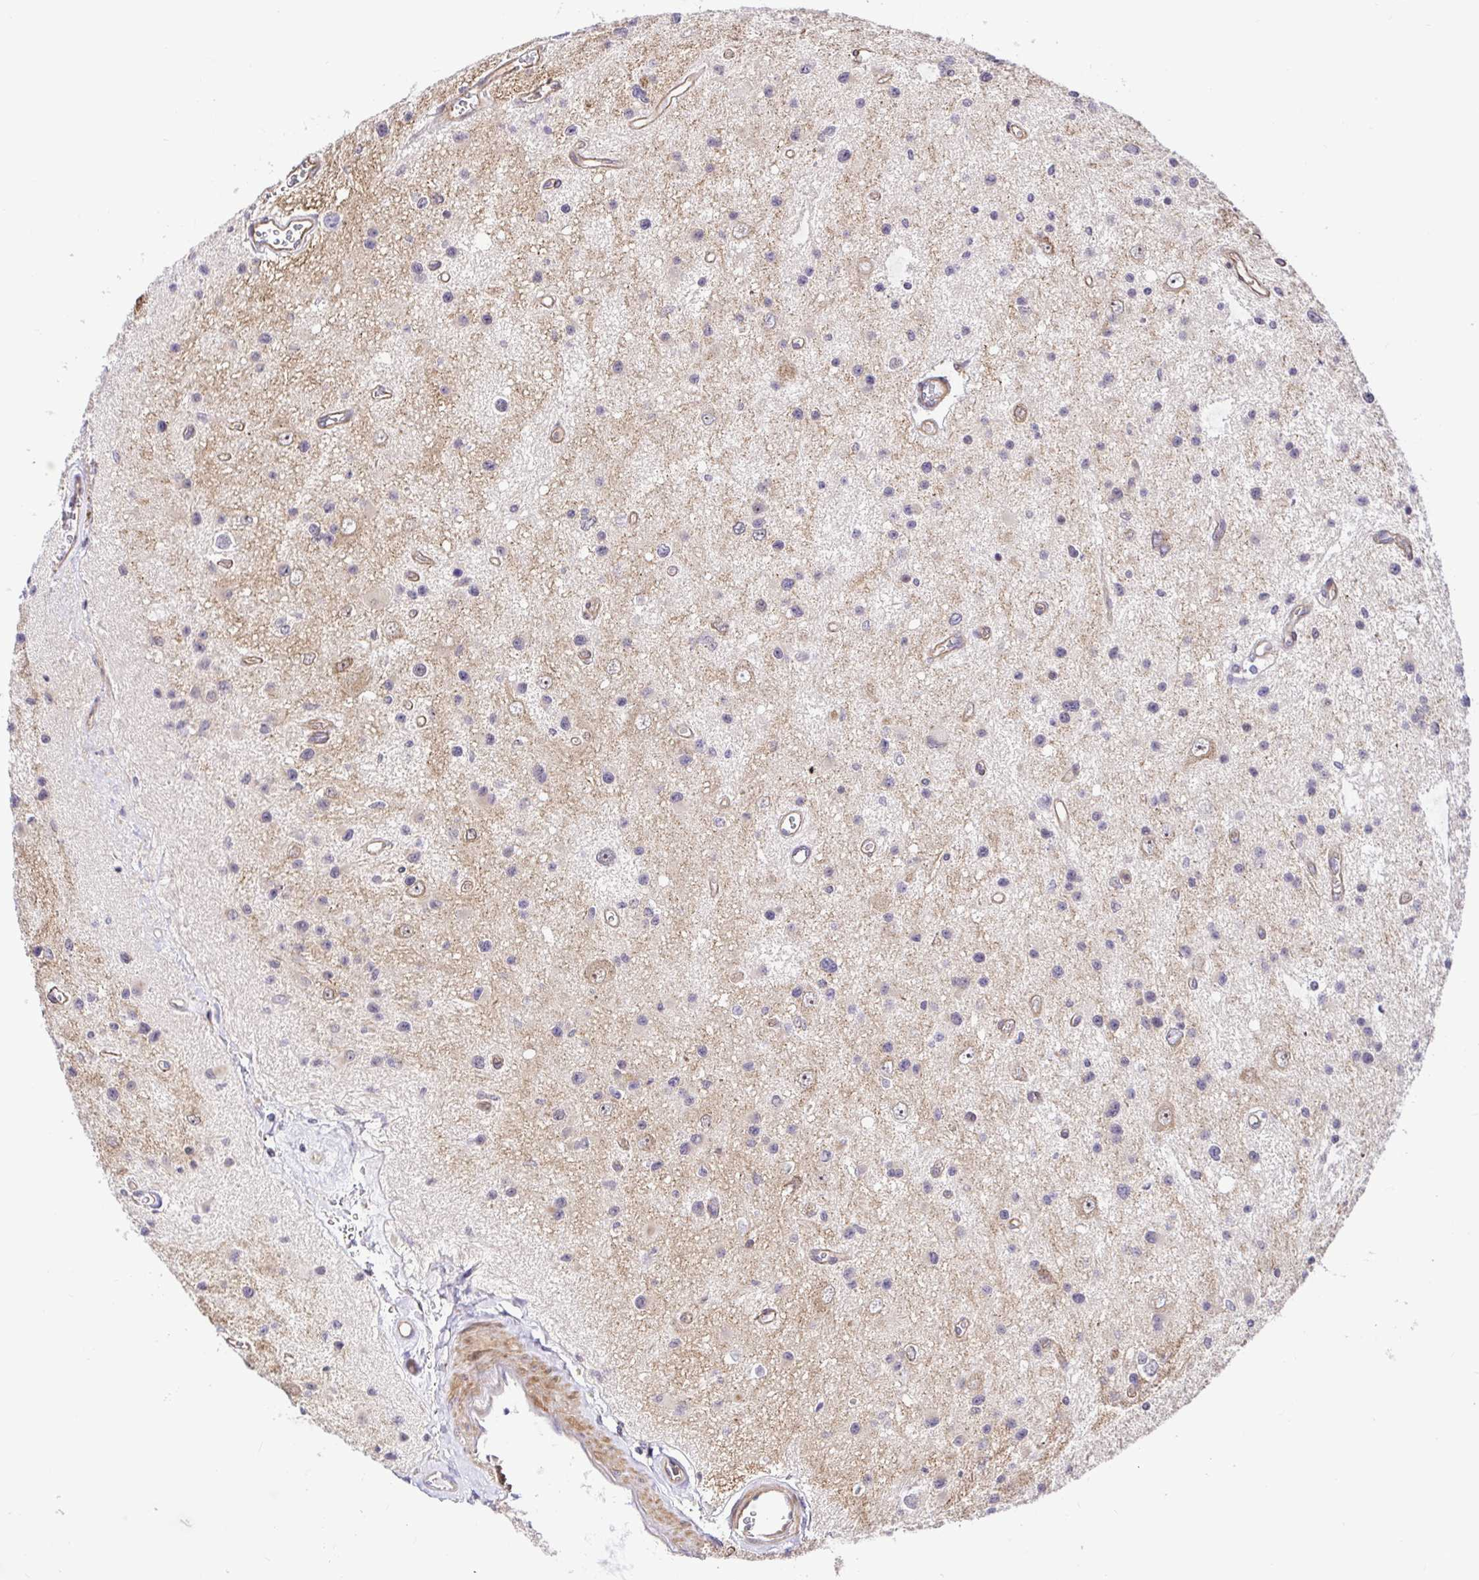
{"staining": {"intensity": "negative", "quantity": "none", "location": "none"}, "tissue": "glioma", "cell_type": "Tumor cells", "image_type": "cancer", "snomed": [{"axis": "morphology", "description": "Glioma, malignant, Low grade"}, {"axis": "topography", "description": "Brain"}], "caption": "A histopathology image of human glioma is negative for staining in tumor cells.", "gene": "TRIM55", "patient": {"sex": "male", "age": 43}}